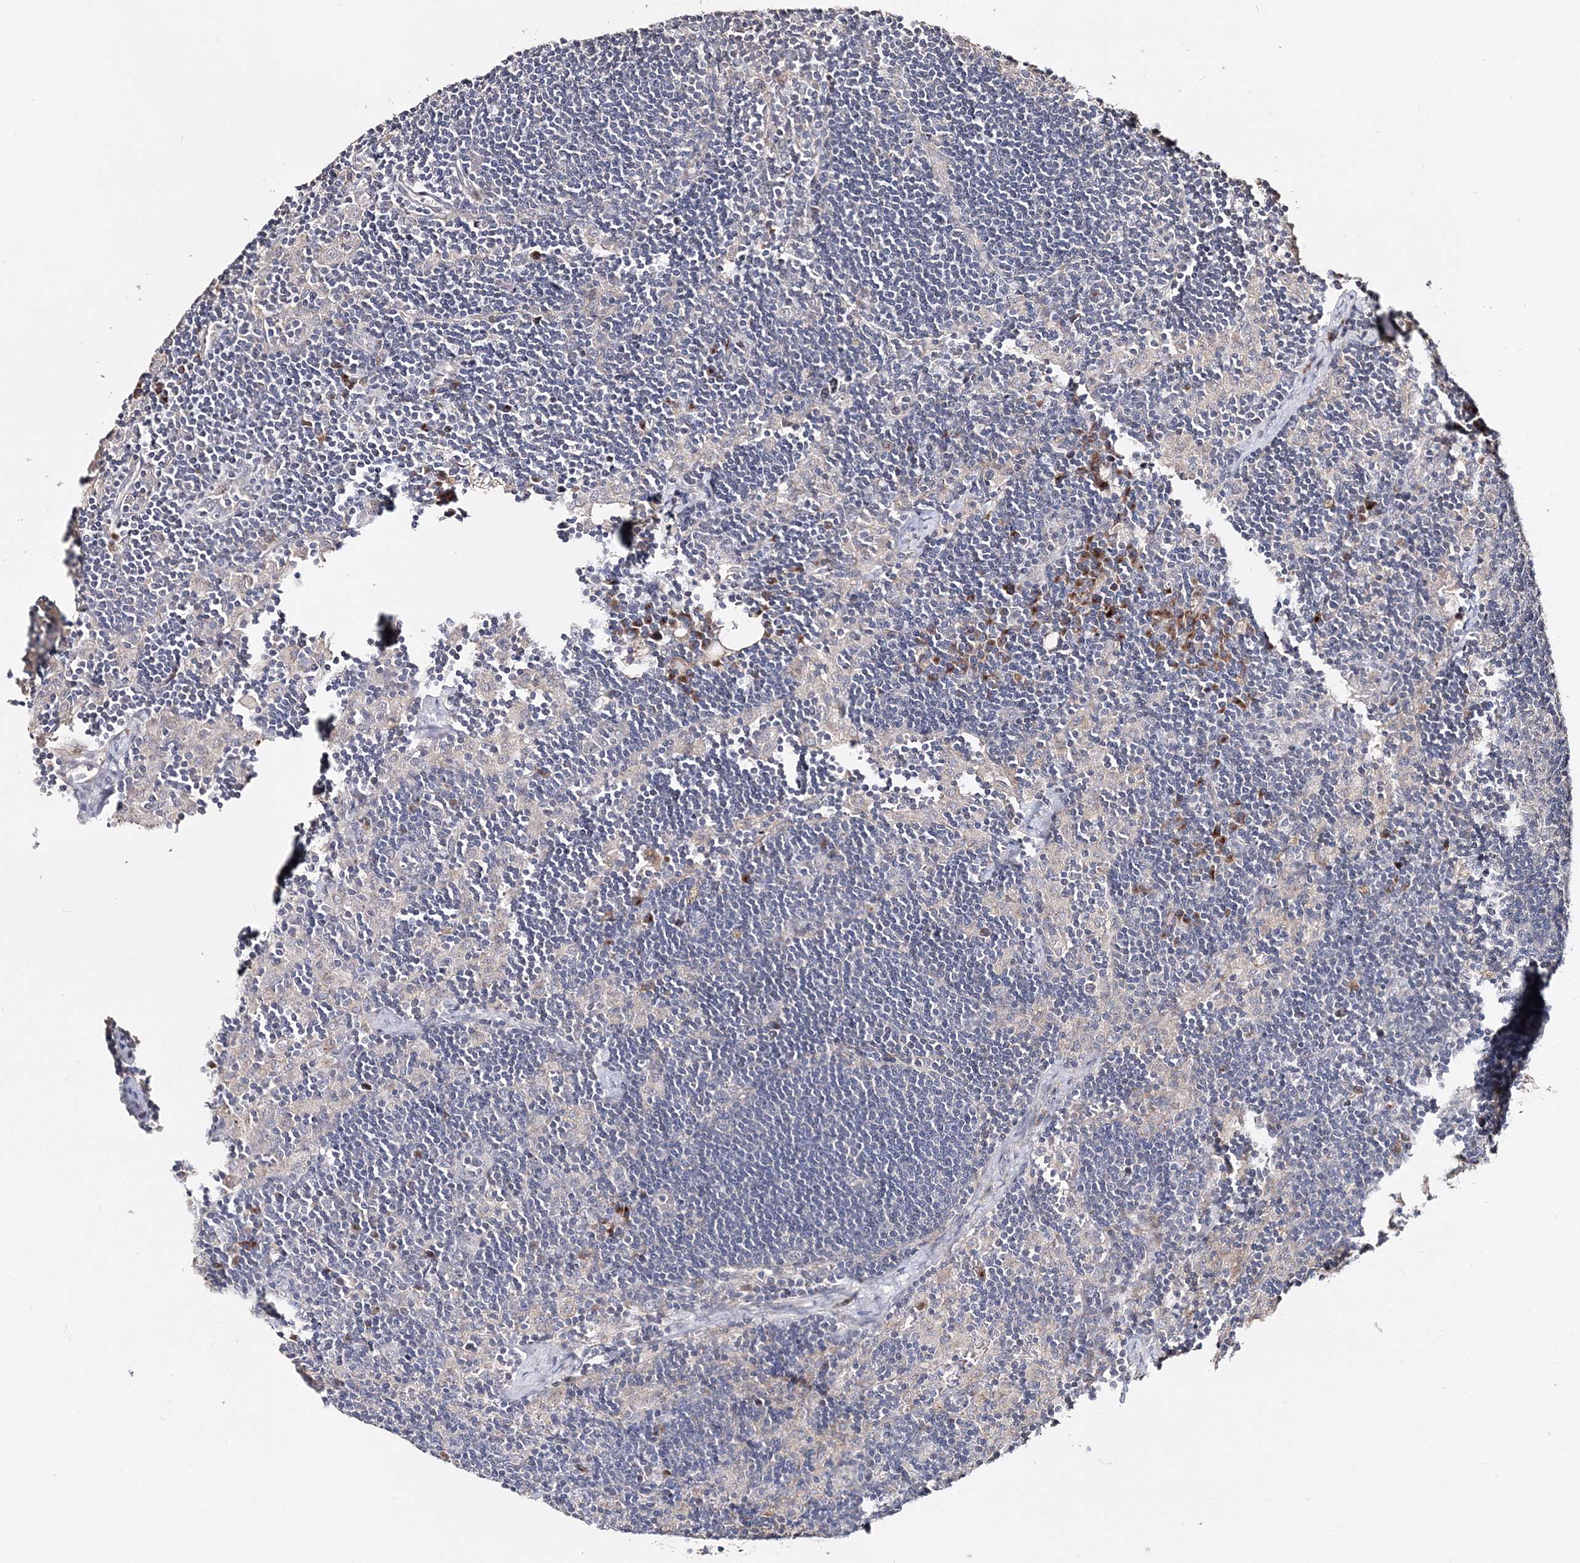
{"staining": {"intensity": "negative", "quantity": "none", "location": "none"}, "tissue": "lymph node", "cell_type": "Germinal center cells", "image_type": "normal", "snomed": [{"axis": "morphology", "description": "Normal tissue, NOS"}, {"axis": "topography", "description": "Lymph node"}], "caption": "Immunohistochemistry of normal human lymph node displays no positivity in germinal center cells. (Stains: DAB (3,3'-diaminobenzidine) IHC with hematoxylin counter stain, Microscopy: brightfield microscopy at high magnification).", "gene": "GJB5", "patient": {"sex": "male", "age": 24}}